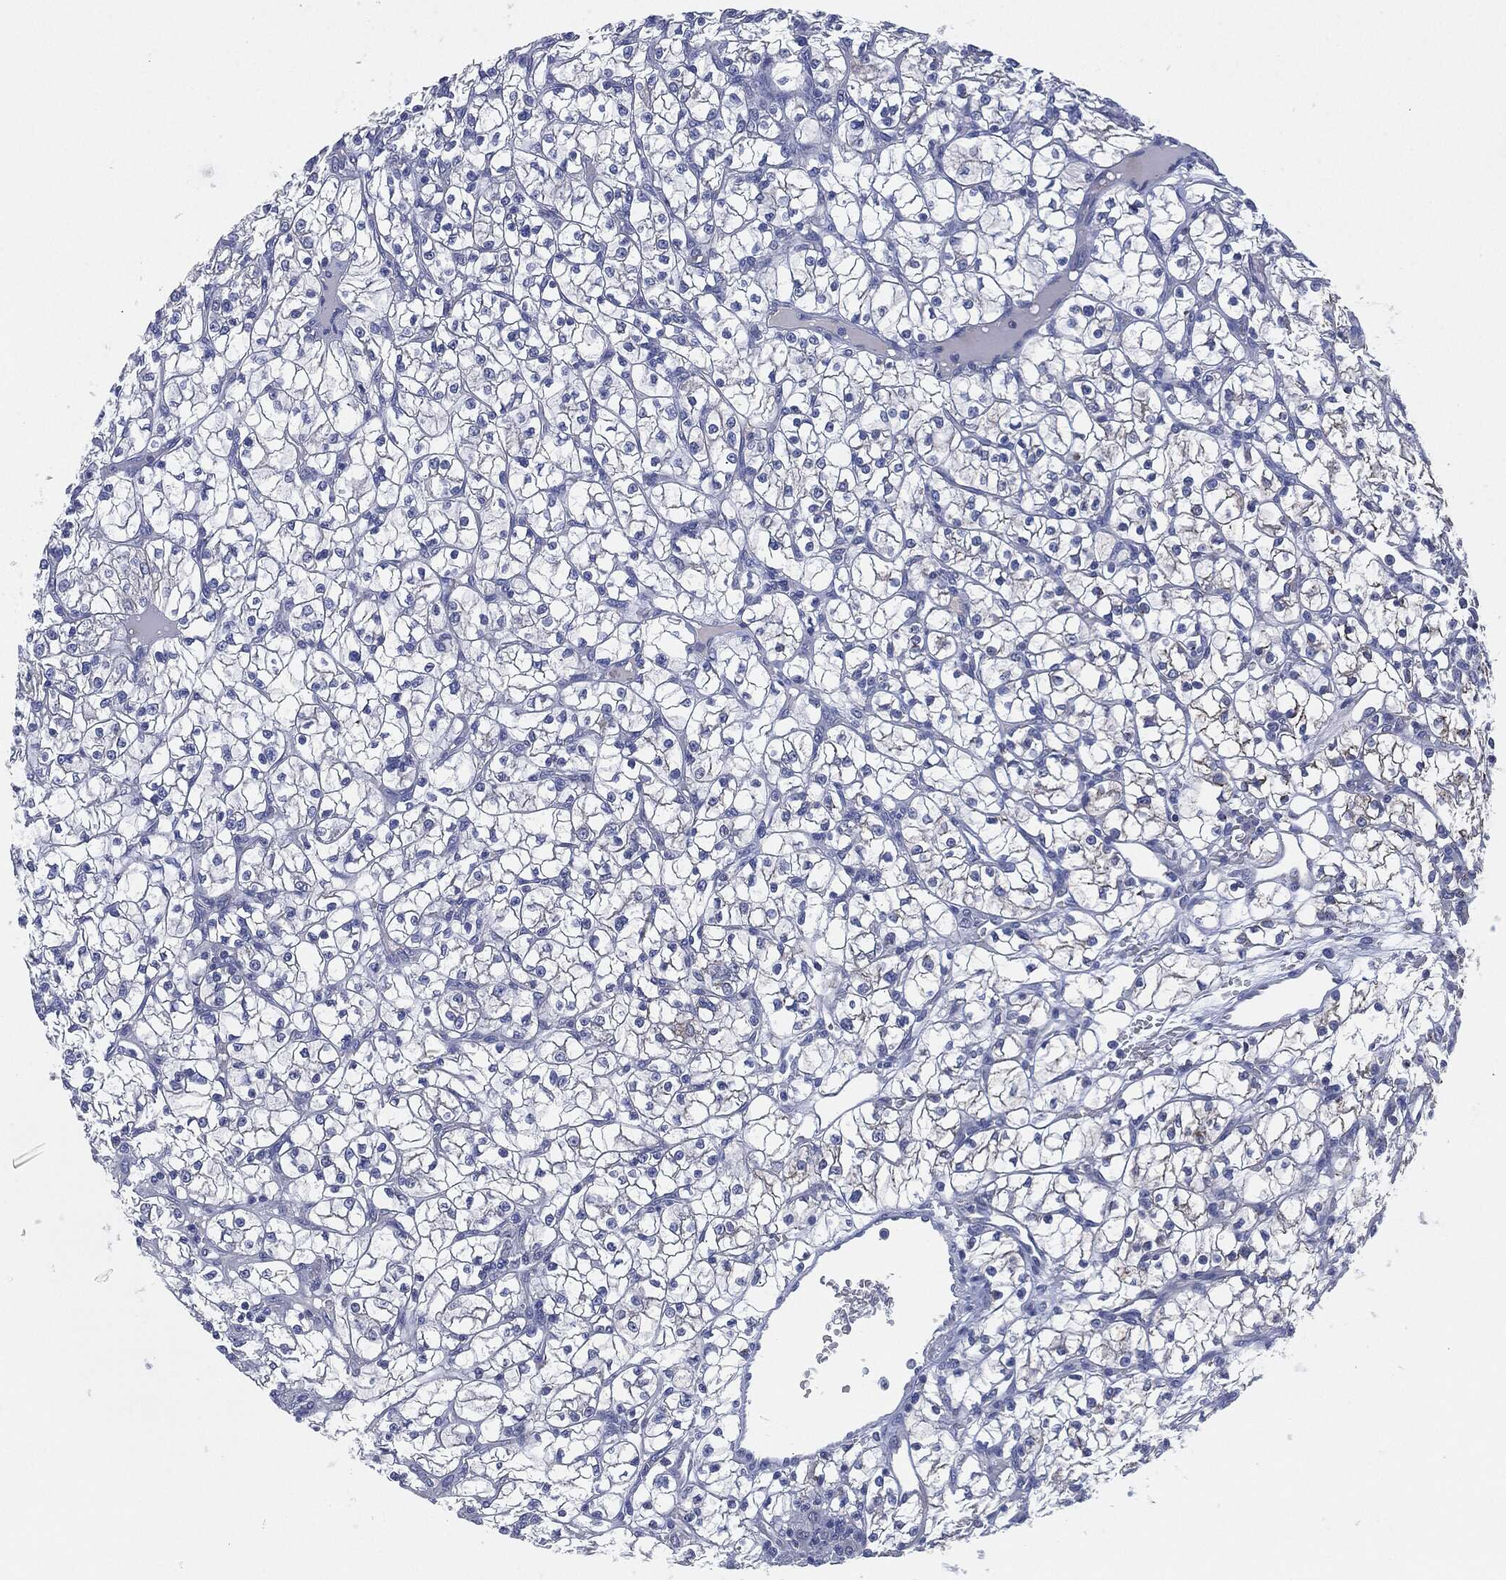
{"staining": {"intensity": "negative", "quantity": "none", "location": "none"}, "tissue": "renal cancer", "cell_type": "Tumor cells", "image_type": "cancer", "snomed": [{"axis": "morphology", "description": "Adenocarcinoma, NOS"}, {"axis": "topography", "description": "Kidney"}], "caption": "Renal cancer was stained to show a protein in brown. There is no significant positivity in tumor cells. (DAB (3,3'-diaminobenzidine) IHC, high magnification).", "gene": "SHROOM2", "patient": {"sex": "female", "age": 64}}